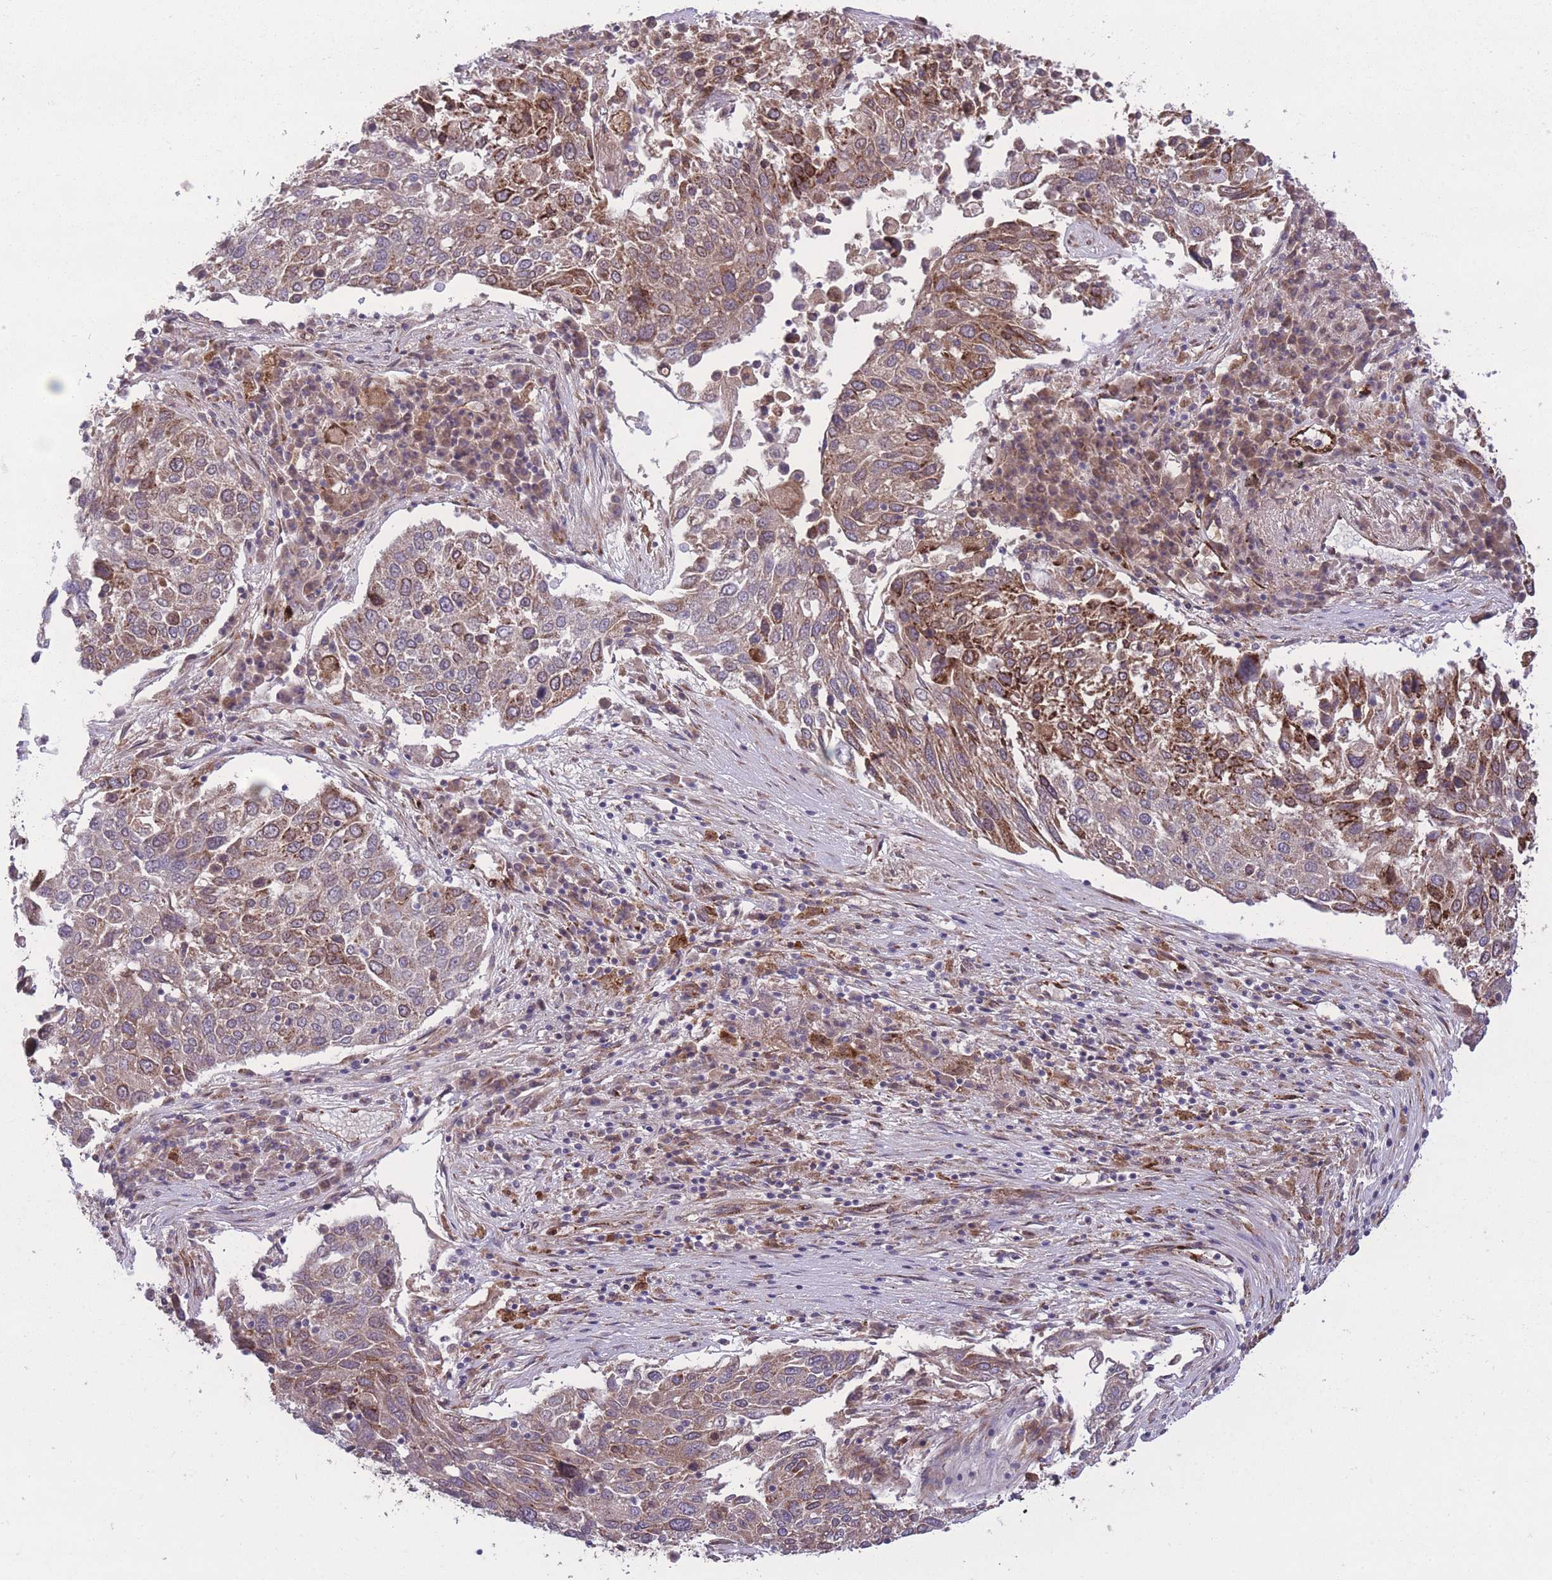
{"staining": {"intensity": "moderate", "quantity": "25%-75%", "location": "cytoplasmic/membranous"}, "tissue": "lung cancer", "cell_type": "Tumor cells", "image_type": "cancer", "snomed": [{"axis": "morphology", "description": "Squamous cell carcinoma, NOS"}, {"axis": "topography", "description": "Lung"}], "caption": "Protein staining demonstrates moderate cytoplasmic/membranous staining in about 25%-75% of tumor cells in lung squamous cell carcinoma. The protein of interest is stained brown, and the nuclei are stained in blue (DAB IHC with brightfield microscopy, high magnification).", "gene": "CISH", "patient": {"sex": "male", "age": 65}}